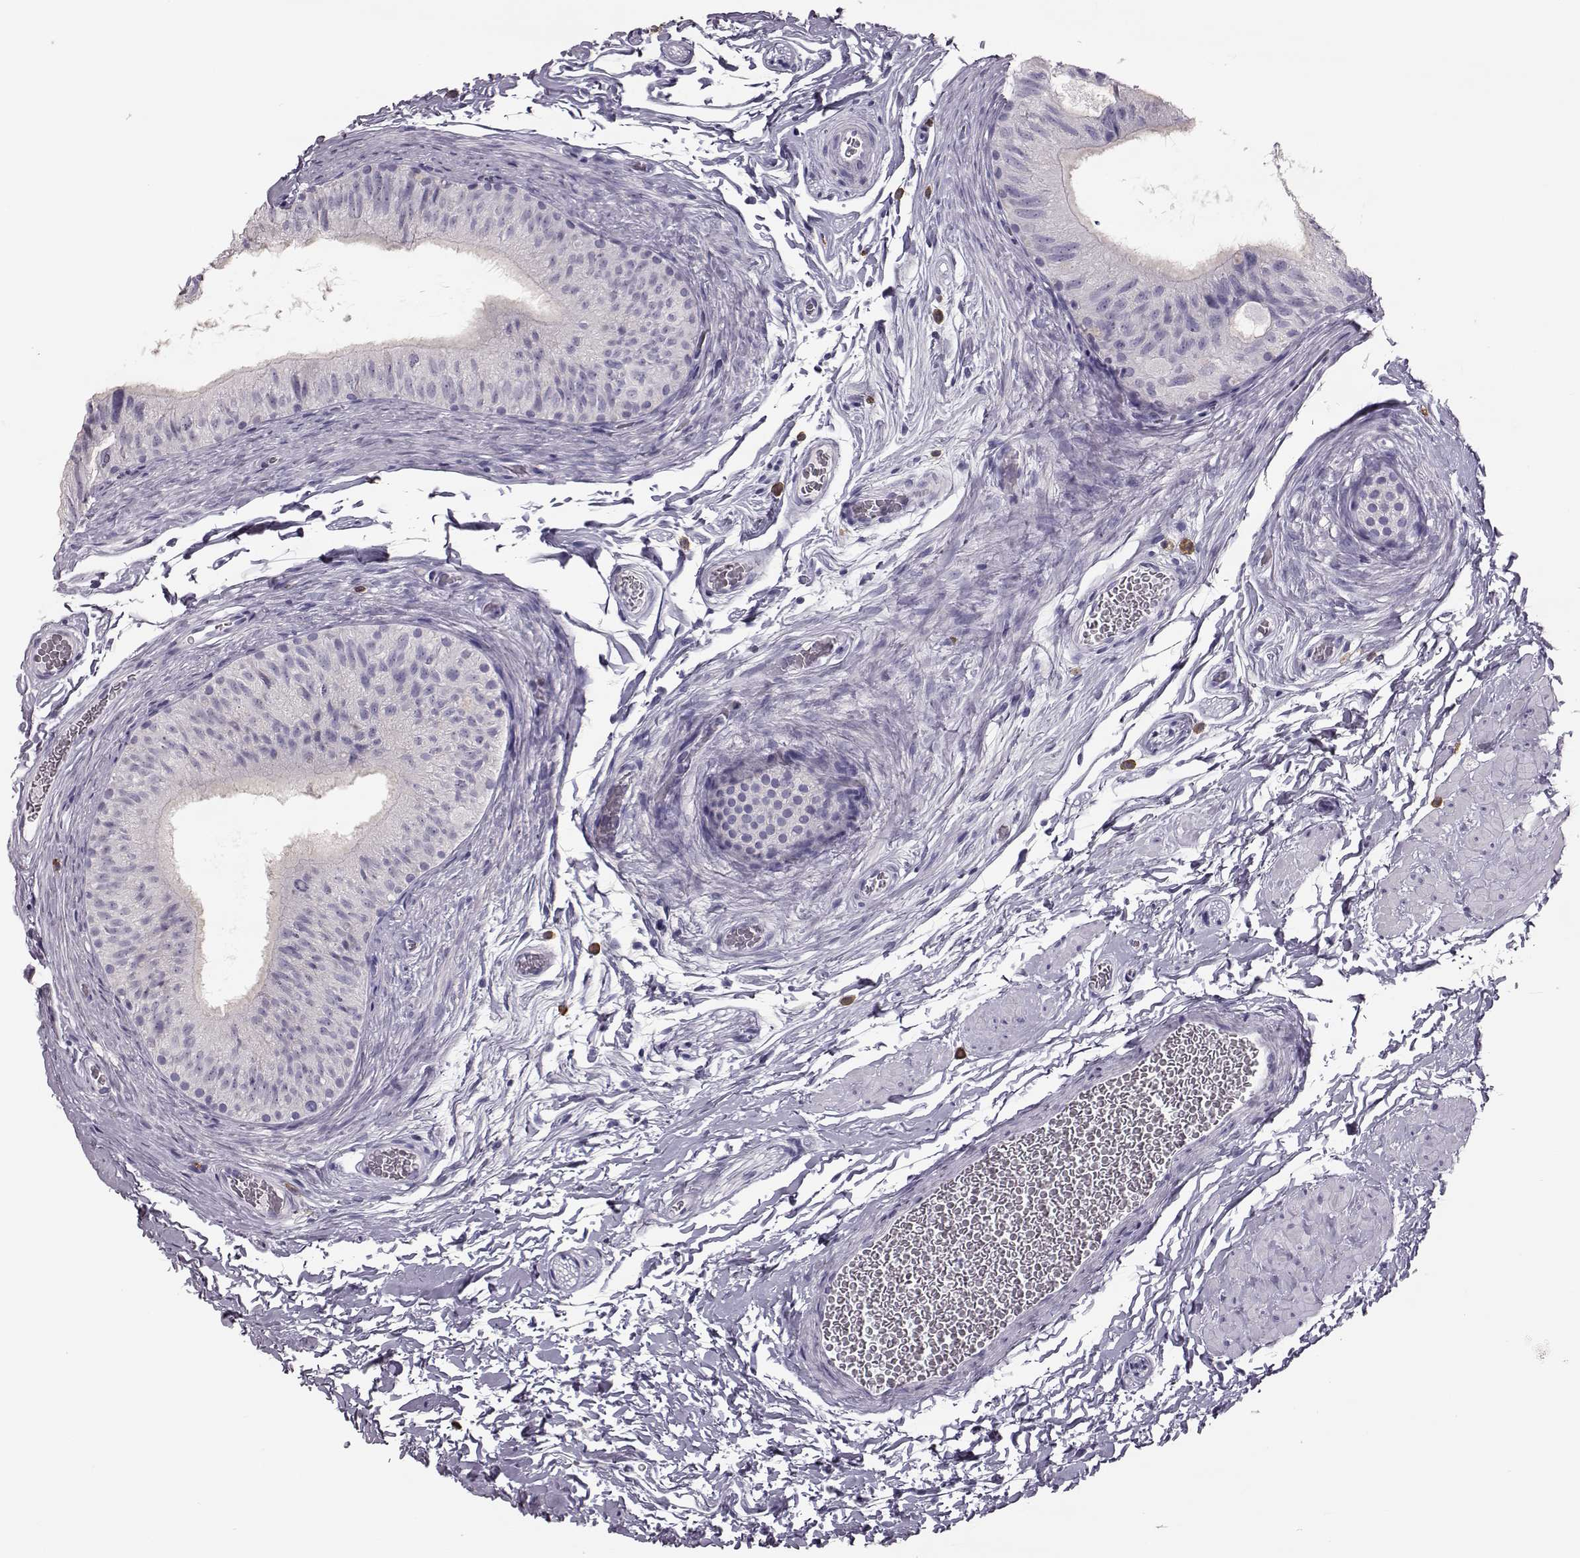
{"staining": {"intensity": "negative", "quantity": "none", "location": "none"}, "tissue": "epididymis", "cell_type": "Glandular cells", "image_type": "normal", "snomed": [{"axis": "morphology", "description": "Normal tissue, NOS"}, {"axis": "topography", "description": "Epididymis, spermatic cord, NOS"}, {"axis": "topography", "description": "Epididymis"}], "caption": "This is an IHC photomicrograph of normal epididymis. There is no staining in glandular cells.", "gene": "NPTXR", "patient": {"sex": "male", "age": 31}}